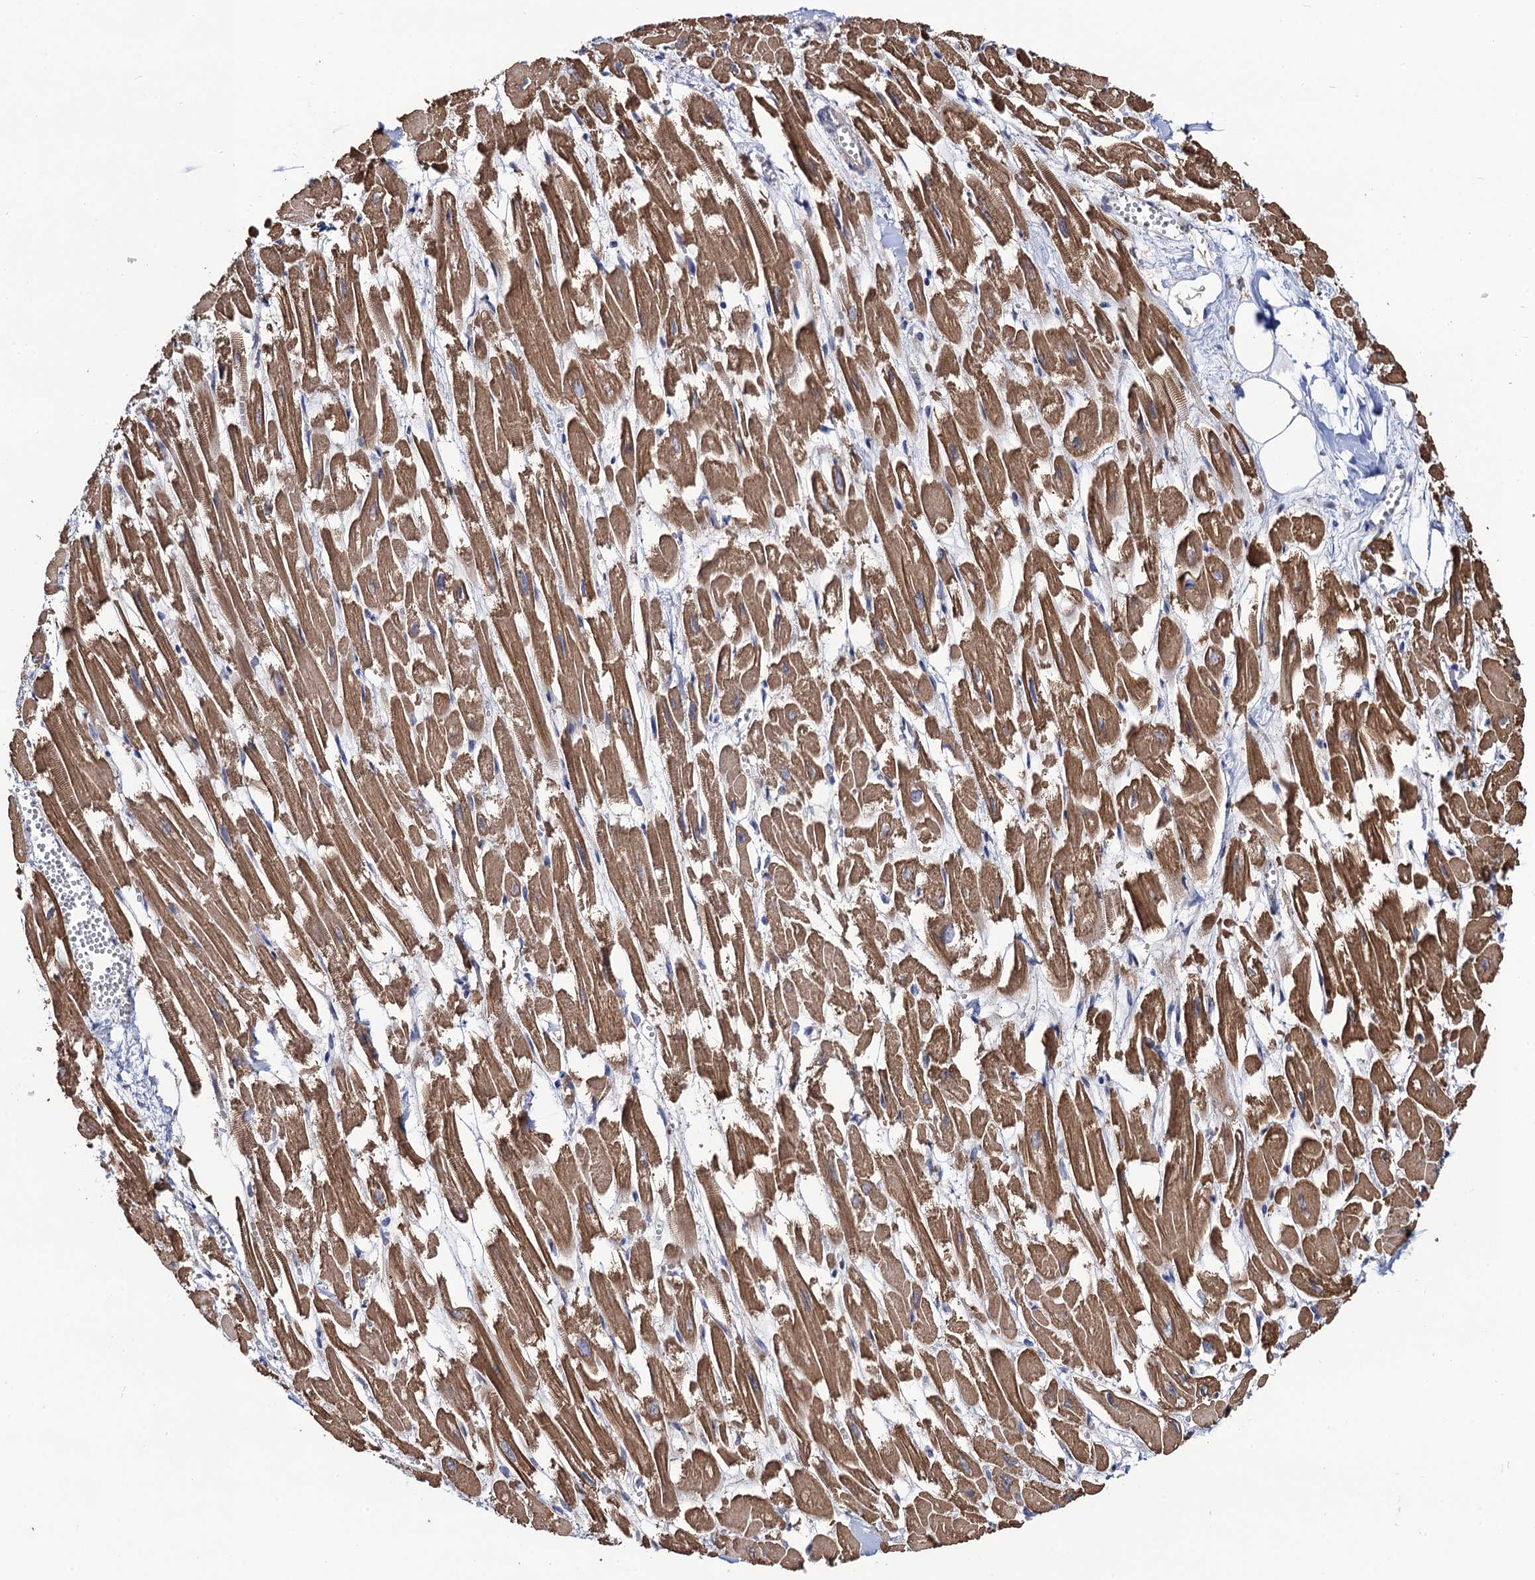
{"staining": {"intensity": "moderate", "quantity": ">75%", "location": "cytoplasmic/membranous"}, "tissue": "heart muscle", "cell_type": "Cardiomyocytes", "image_type": "normal", "snomed": [{"axis": "morphology", "description": "Normal tissue, NOS"}, {"axis": "topography", "description": "Heart"}], "caption": "DAB immunohistochemical staining of normal human heart muscle demonstrates moderate cytoplasmic/membranous protein expression in about >75% of cardiomyocytes.", "gene": "DYDC1", "patient": {"sex": "male", "age": 54}}